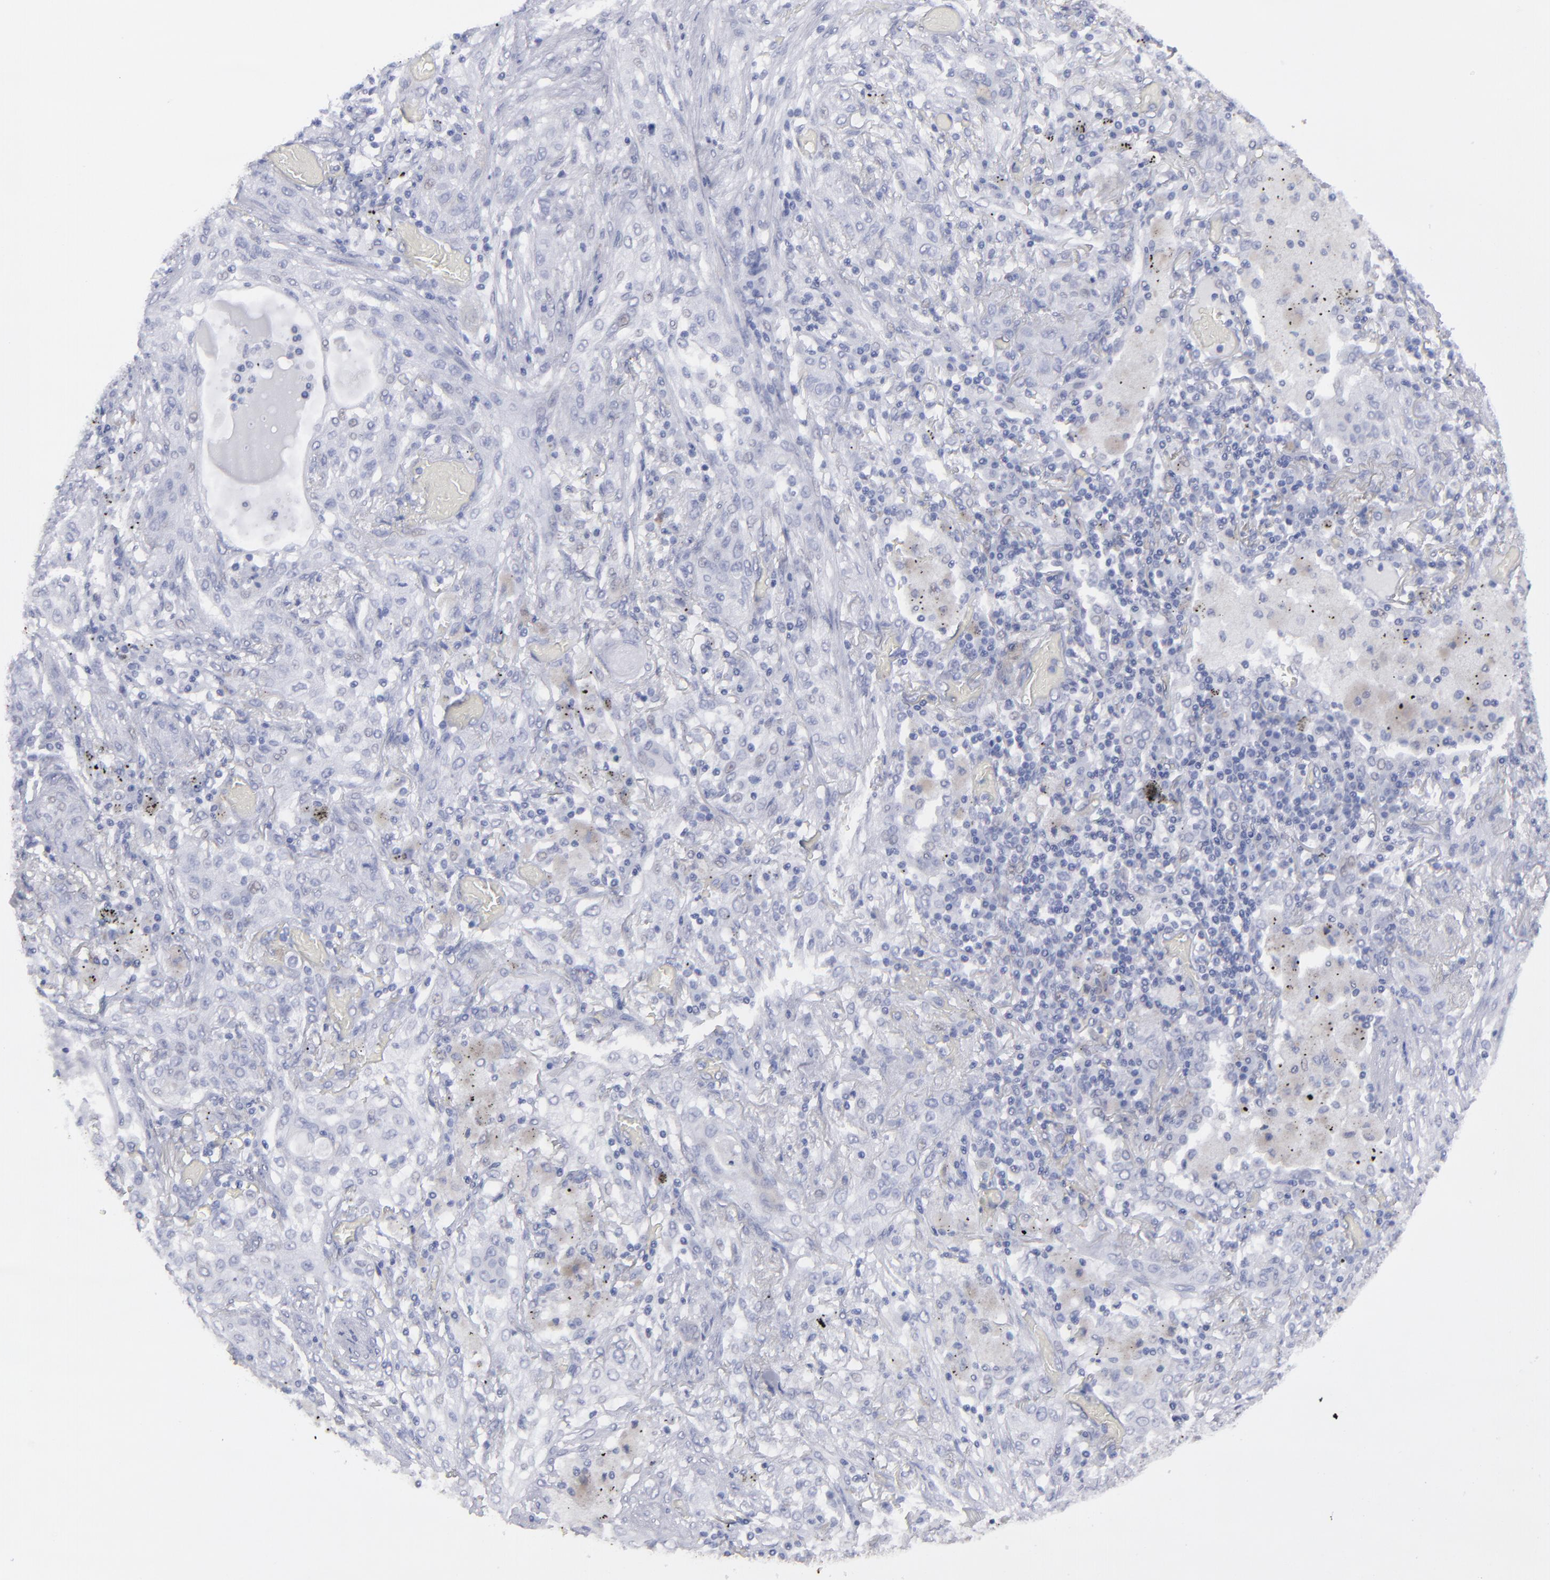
{"staining": {"intensity": "negative", "quantity": "none", "location": "none"}, "tissue": "lung cancer", "cell_type": "Tumor cells", "image_type": "cancer", "snomed": [{"axis": "morphology", "description": "Squamous cell carcinoma, NOS"}, {"axis": "topography", "description": "Lung"}], "caption": "High magnification brightfield microscopy of squamous cell carcinoma (lung) stained with DAB (brown) and counterstained with hematoxylin (blue): tumor cells show no significant staining.", "gene": "ALDOB", "patient": {"sex": "female", "age": 47}}